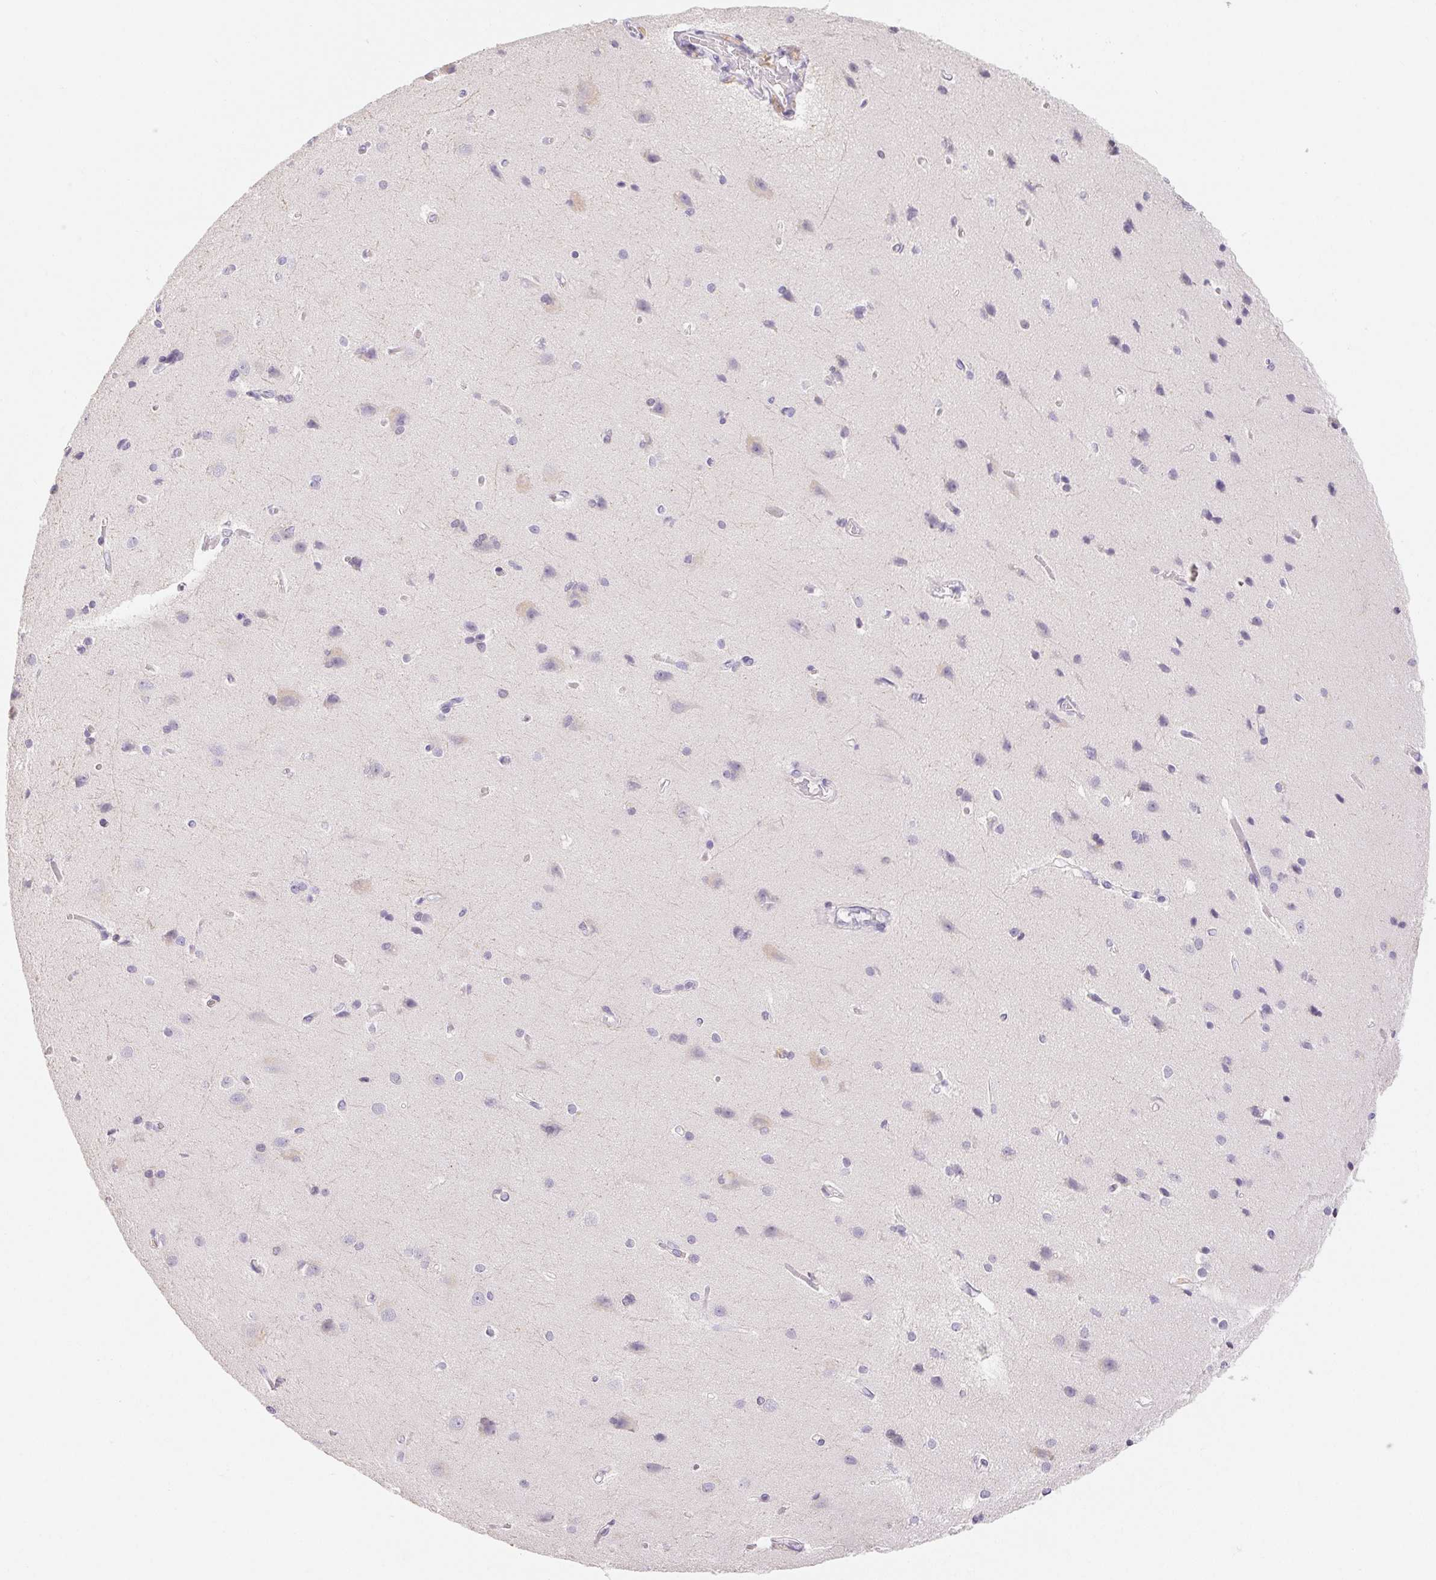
{"staining": {"intensity": "negative", "quantity": "none", "location": "none"}, "tissue": "cerebral cortex", "cell_type": "Endothelial cells", "image_type": "normal", "snomed": [{"axis": "morphology", "description": "Normal tissue, NOS"}, {"axis": "topography", "description": "Cerebral cortex"}], "caption": "The immunohistochemistry (IHC) micrograph has no significant expression in endothelial cells of cerebral cortex.", "gene": "MIOX", "patient": {"sex": "male", "age": 37}}